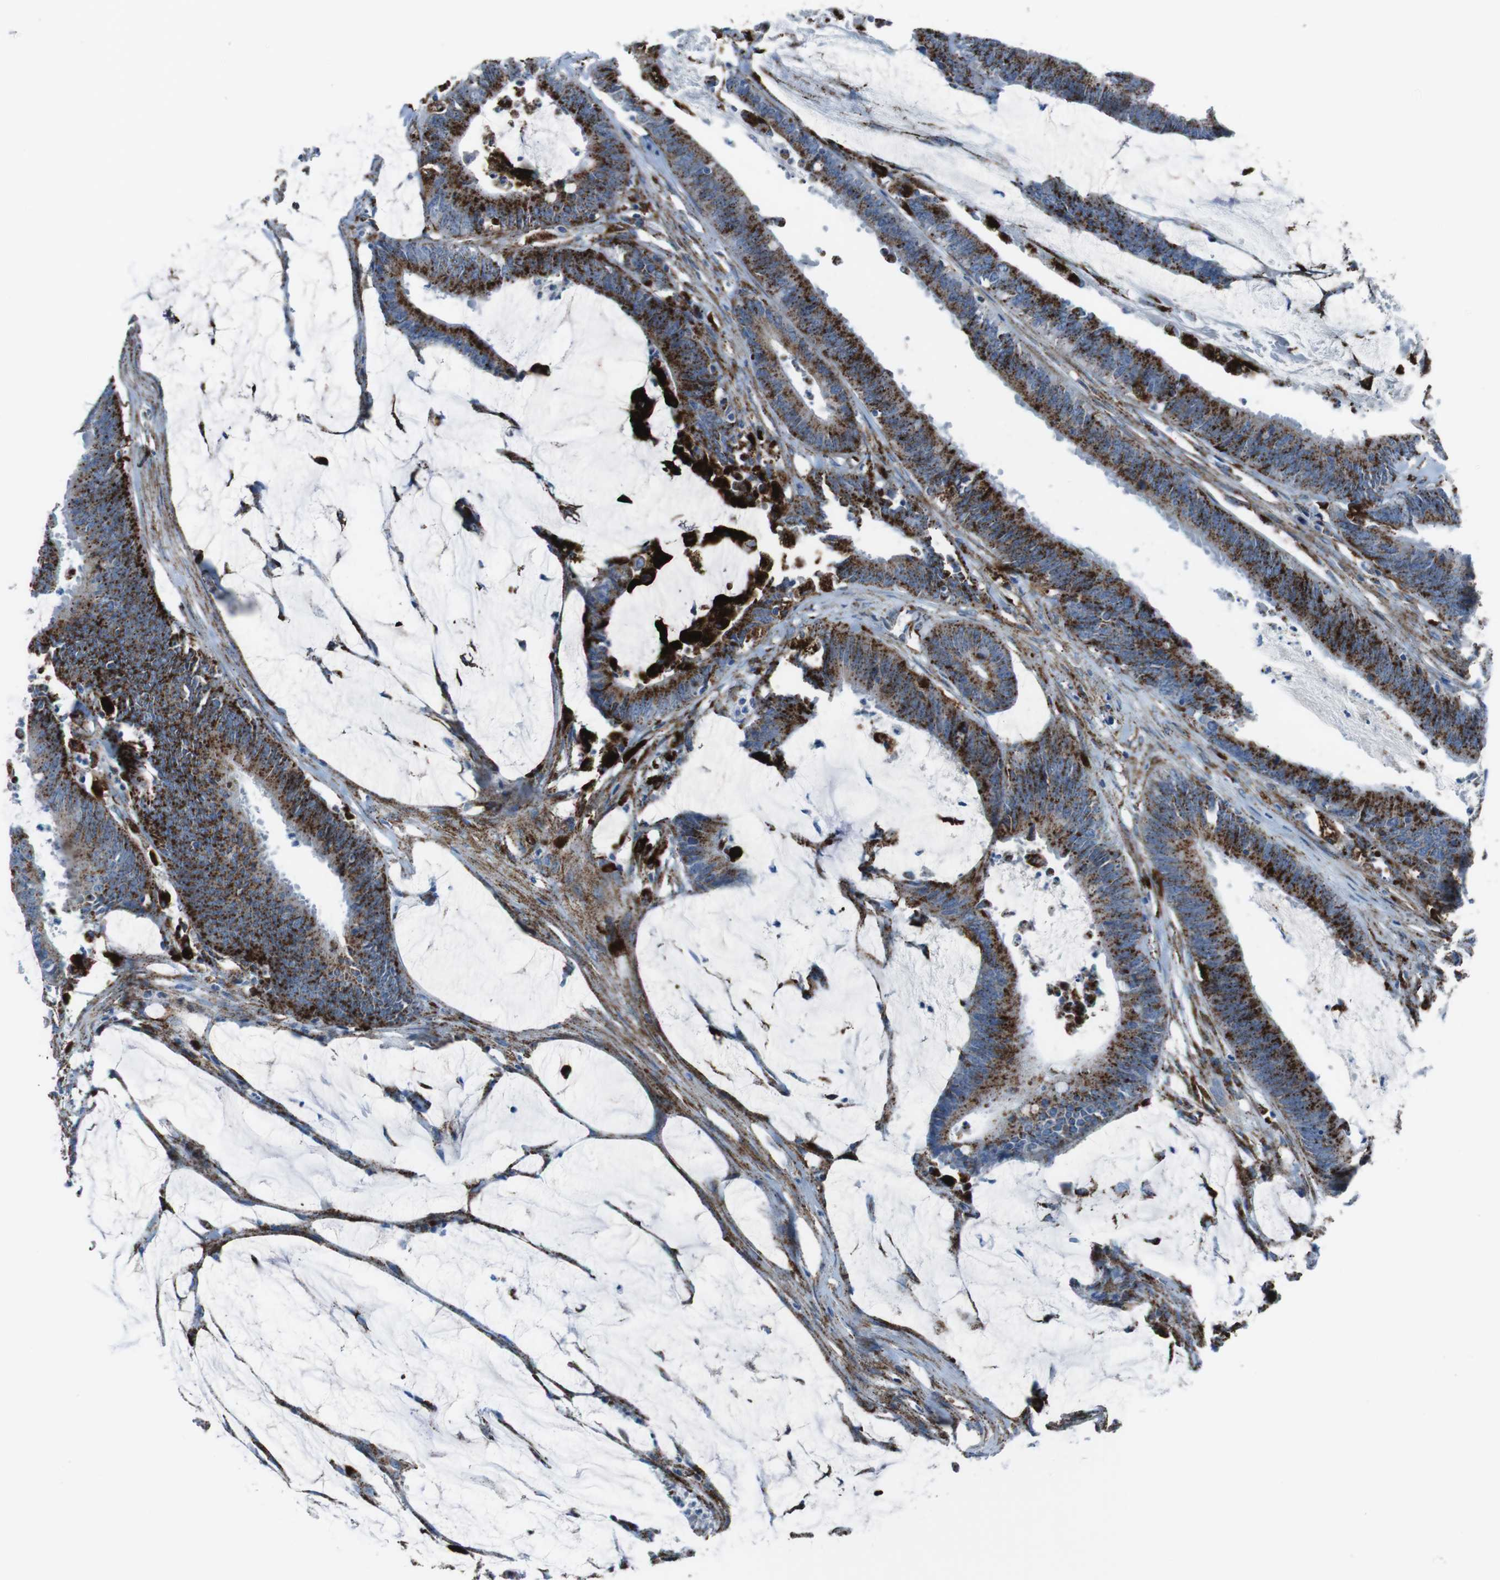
{"staining": {"intensity": "strong", "quantity": ">75%", "location": "cytoplasmic/membranous"}, "tissue": "colorectal cancer", "cell_type": "Tumor cells", "image_type": "cancer", "snomed": [{"axis": "morphology", "description": "Adenocarcinoma, NOS"}, {"axis": "topography", "description": "Rectum"}], "caption": "Colorectal adenocarcinoma was stained to show a protein in brown. There is high levels of strong cytoplasmic/membranous expression in approximately >75% of tumor cells.", "gene": "SCARB2", "patient": {"sex": "female", "age": 66}}